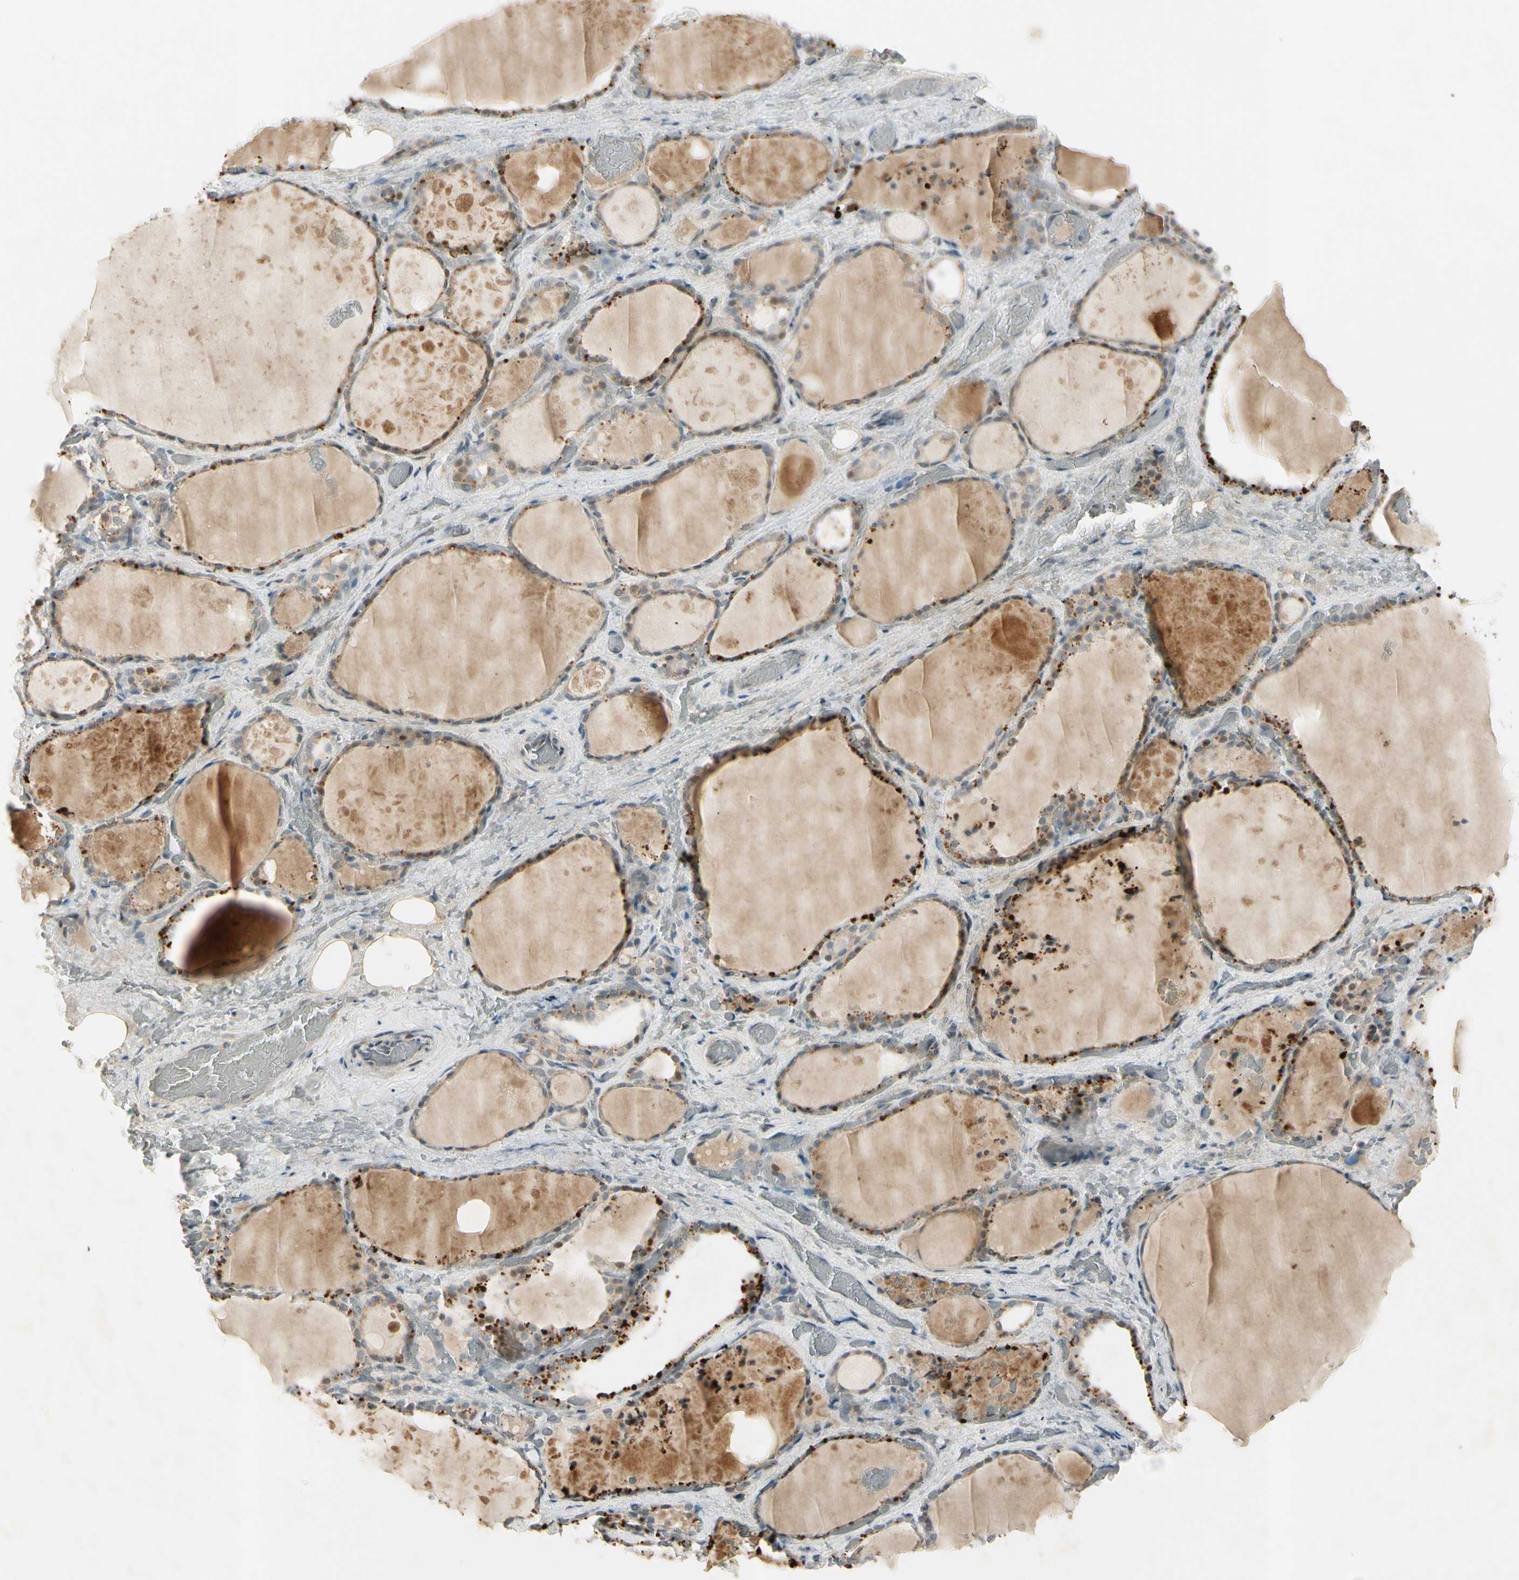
{"staining": {"intensity": "strong", "quantity": "25%-75%", "location": "cytoplasmic/membranous"}, "tissue": "thyroid gland", "cell_type": "Glandular cells", "image_type": "normal", "snomed": [{"axis": "morphology", "description": "Normal tissue, NOS"}, {"axis": "topography", "description": "Thyroid gland"}], "caption": "Thyroid gland stained with a brown dye displays strong cytoplasmic/membranous positive staining in about 25%-75% of glandular cells.", "gene": "ICAM5", "patient": {"sex": "male", "age": 61}}